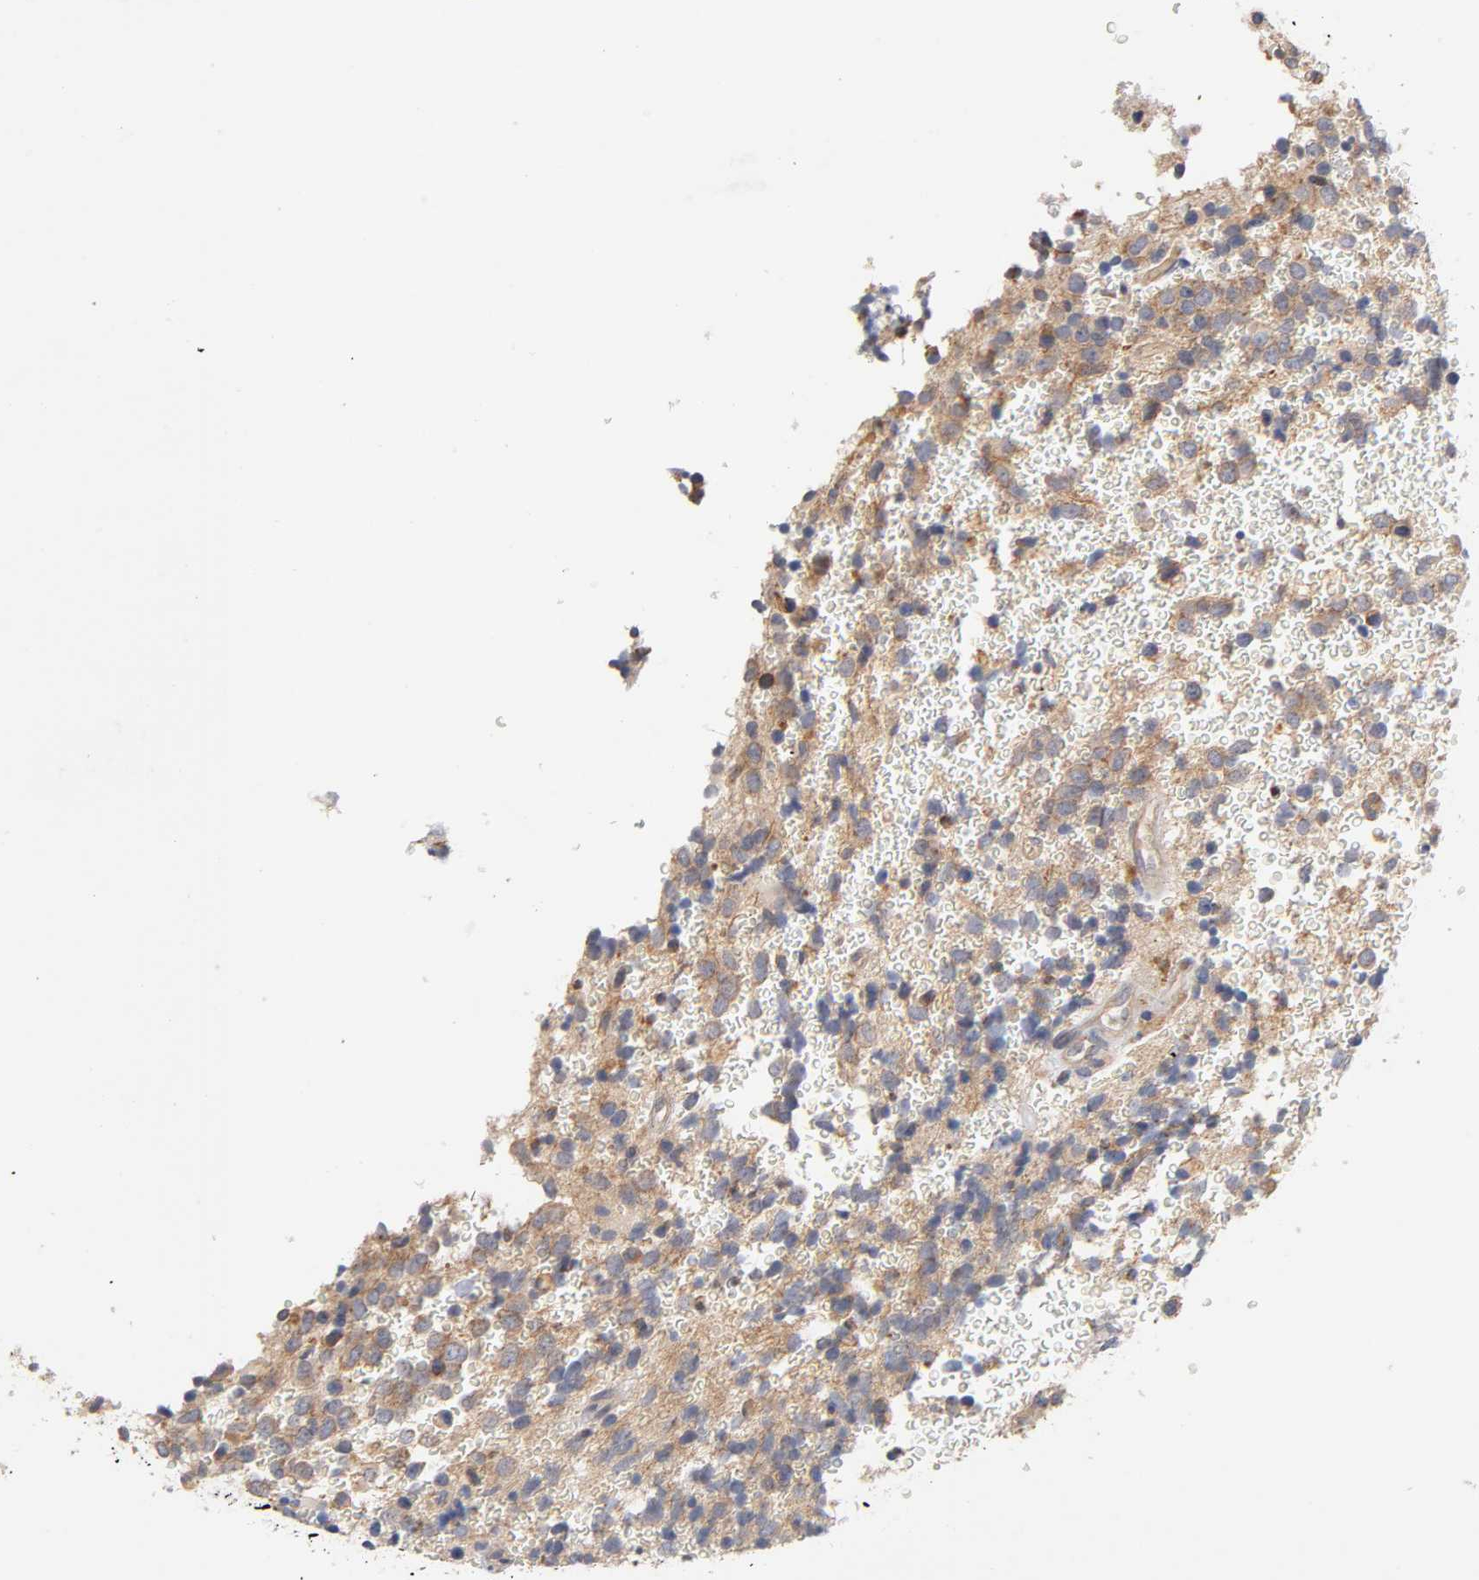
{"staining": {"intensity": "moderate", "quantity": ">75%", "location": "cytoplasmic/membranous"}, "tissue": "glioma", "cell_type": "Tumor cells", "image_type": "cancer", "snomed": [{"axis": "morphology", "description": "Glioma, malignant, High grade"}, {"axis": "topography", "description": "pancreas cauda"}], "caption": "The immunohistochemical stain shows moderate cytoplasmic/membranous expression in tumor cells of glioma tissue. (IHC, brightfield microscopy, high magnification).", "gene": "PDZD11", "patient": {"sex": "male", "age": 60}}